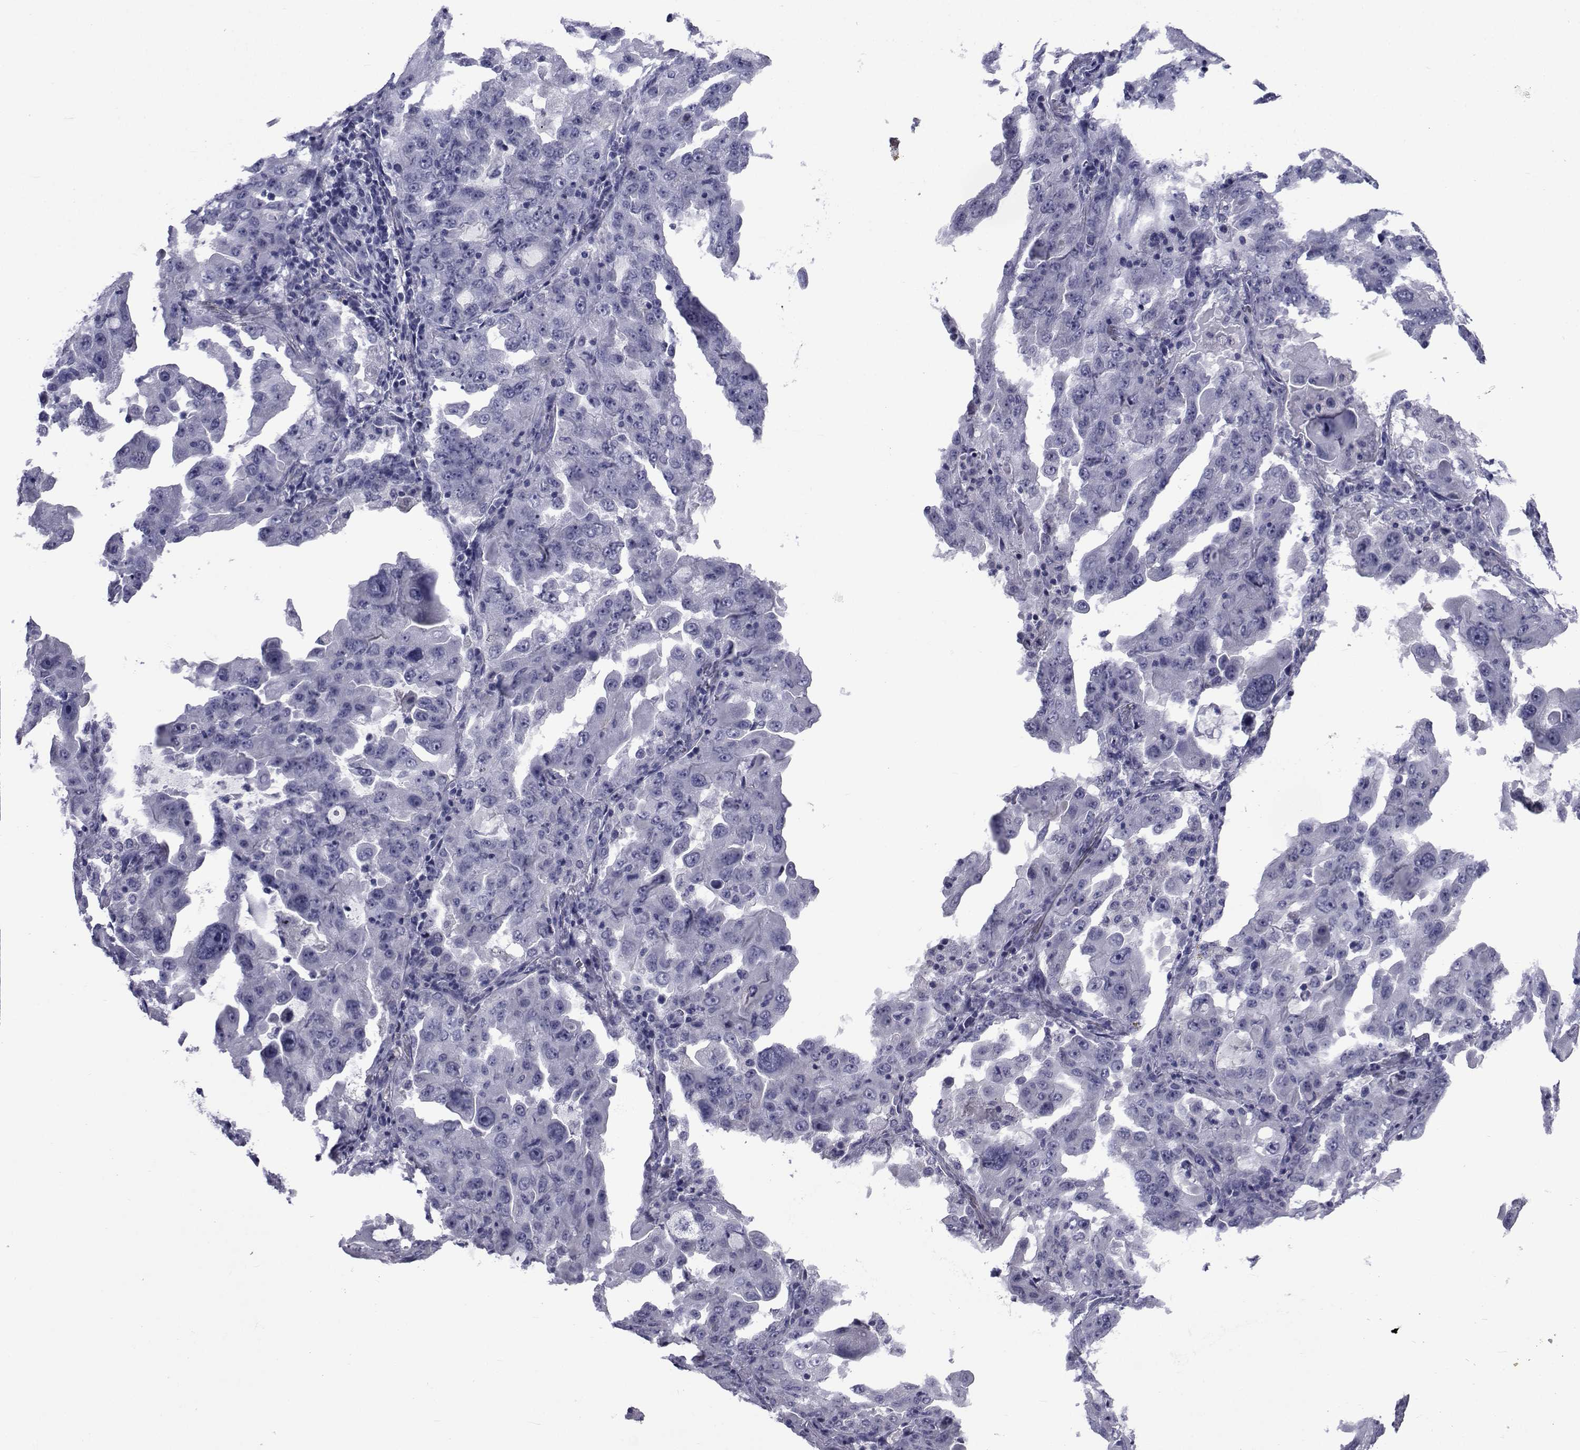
{"staining": {"intensity": "negative", "quantity": "none", "location": "none"}, "tissue": "lung cancer", "cell_type": "Tumor cells", "image_type": "cancer", "snomed": [{"axis": "morphology", "description": "Adenocarcinoma, NOS"}, {"axis": "topography", "description": "Lung"}], "caption": "This photomicrograph is of adenocarcinoma (lung) stained with IHC to label a protein in brown with the nuclei are counter-stained blue. There is no staining in tumor cells. (DAB immunohistochemistry visualized using brightfield microscopy, high magnification).", "gene": "SEMA5B", "patient": {"sex": "female", "age": 61}}